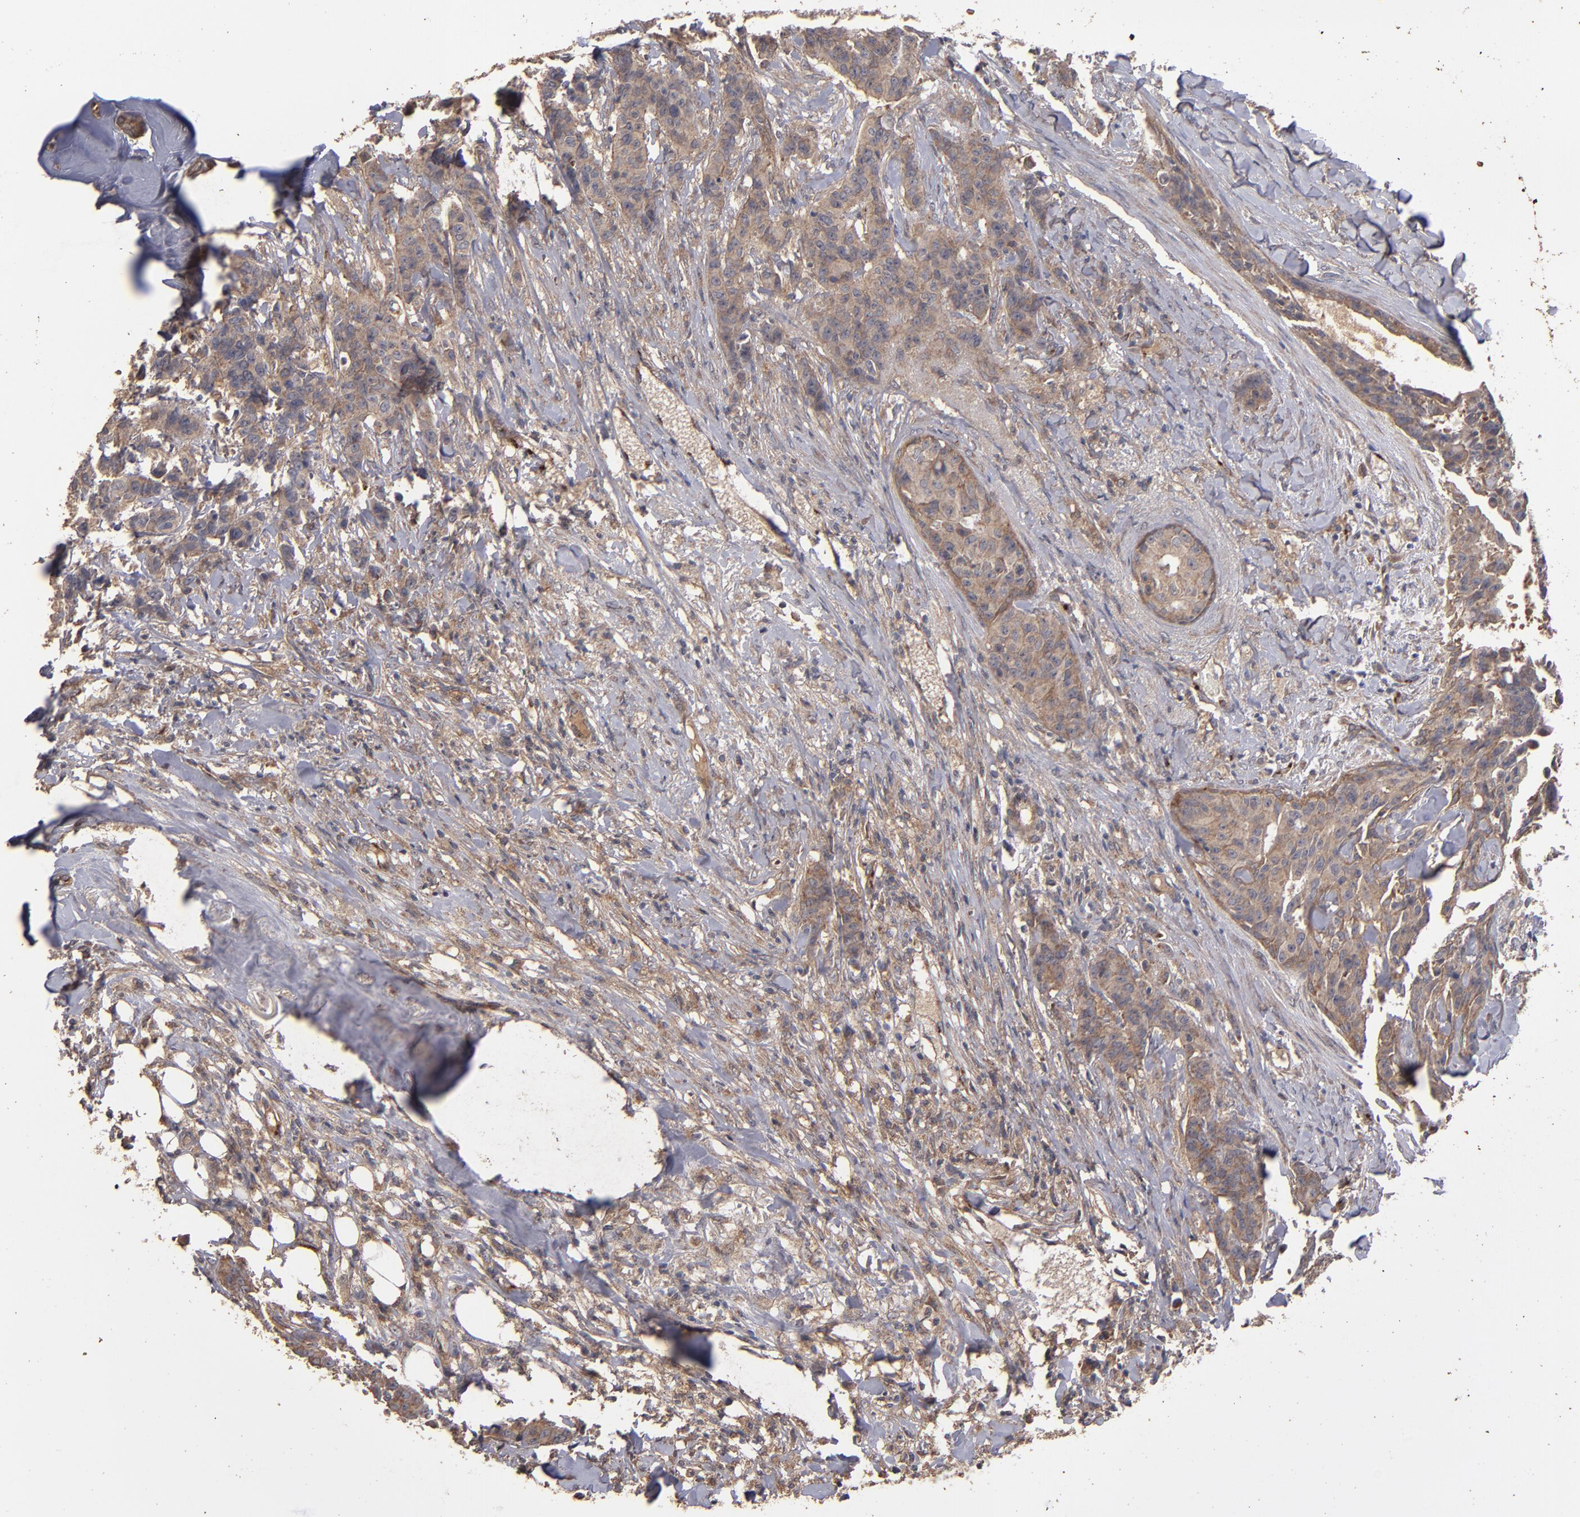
{"staining": {"intensity": "strong", "quantity": ">75%", "location": "cytoplasmic/membranous"}, "tissue": "breast cancer", "cell_type": "Tumor cells", "image_type": "cancer", "snomed": [{"axis": "morphology", "description": "Duct carcinoma"}, {"axis": "topography", "description": "Breast"}], "caption": "Protein expression analysis of human breast cancer (intraductal carcinoma) reveals strong cytoplasmic/membranous staining in approximately >75% of tumor cells.", "gene": "DIPK2B", "patient": {"sex": "female", "age": 40}}